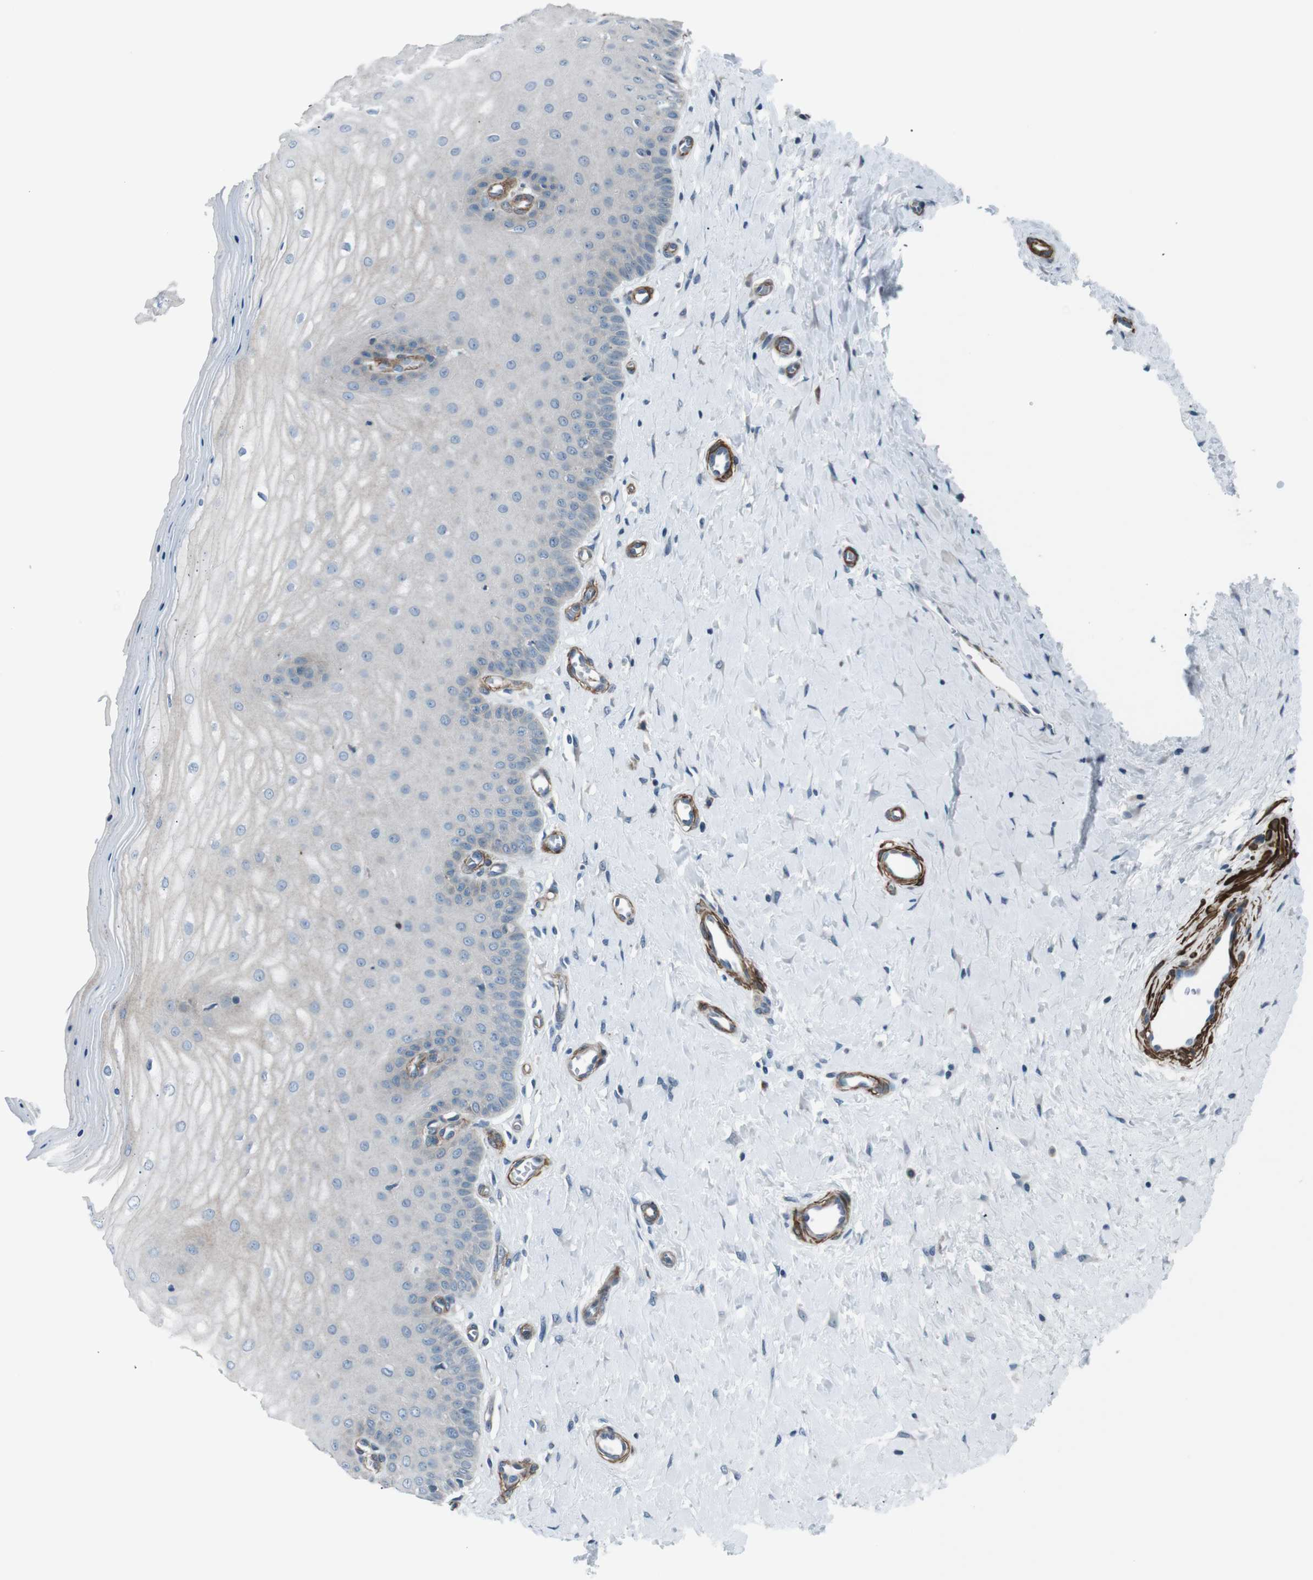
{"staining": {"intensity": "negative", "quantity": "none", "location": "none"}, "tissue": "cervix", "cell_type": "Glandular cells", "image_type": "normal", "snomed": [{"axis": "morphology", "description": "Normal tissue, NOS"}, {"axis": "topography", "description": "Cervix"}], "caption": "The IHC micrograph has no significant staining in glandular cells of cervix.", "gene": "PDLIM5", "patient": {"sex": "female", "age": 55}}